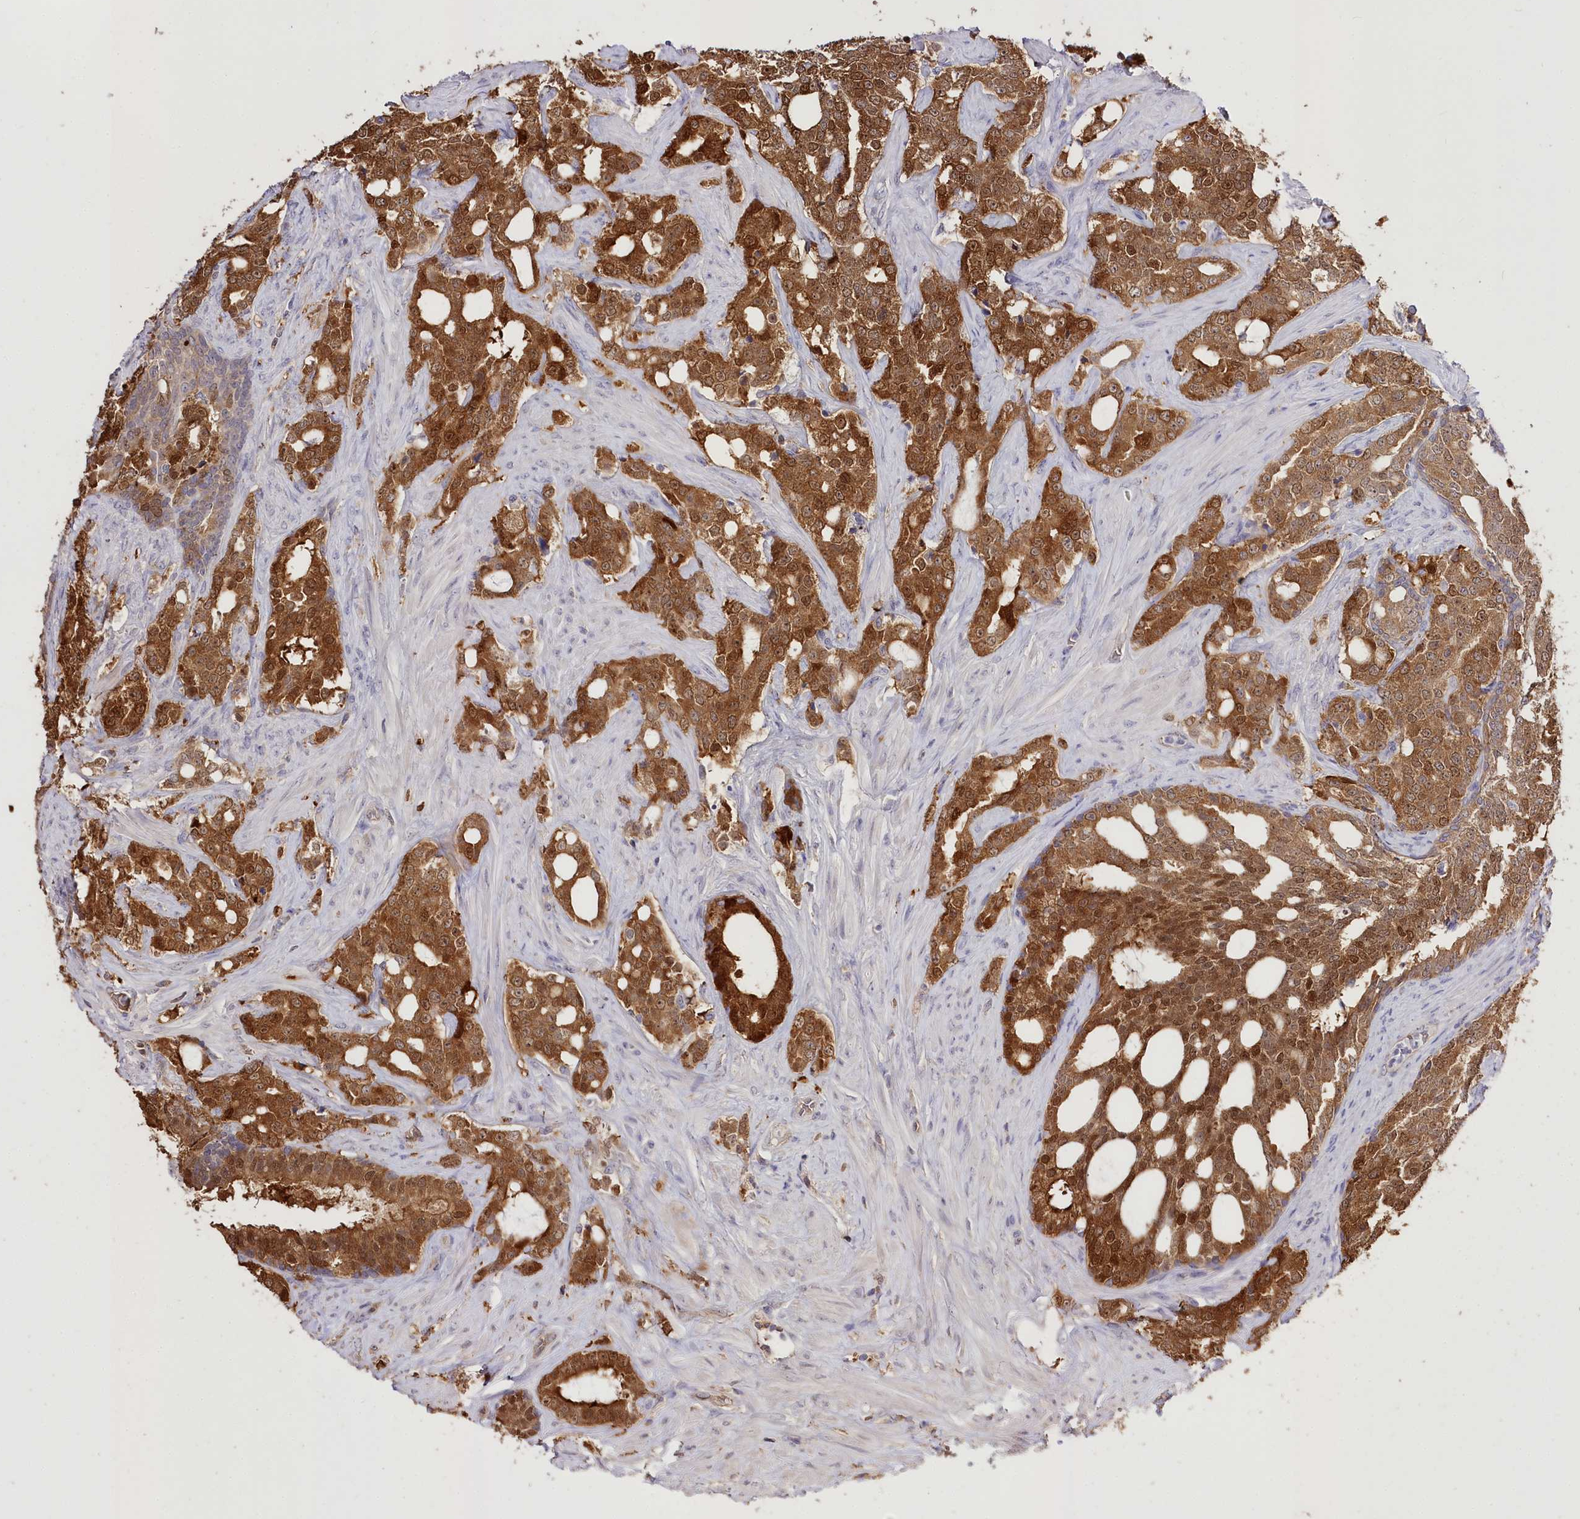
{"staining": {"intensity": "strong", "quantity": ">75%", "location": "cytoplasmic/membranous,nuclear"}, "tissue": "prostate cancer", "cell_type": "Tumor cells", "image_type": "cancer", "snomed": [{"axis": "morphology", "description": "Adenocarcinoma, High grade"}, {"axis": "topography", "description": "Prostate"}], "caption": "Immunohistochemistry micrograph of neoplastic tissue: prostate high-grade adenocarcinoma stained using IHC reveals high levels of strong protein expression localized specifically in the cytoplasmic/membranous and nuclear of tumor cells, appearing as a cytoplasmic/membranous and nuclear brown color.", "gene": "R3HDM2", "patient": {"sex": "male", "age": 64}}